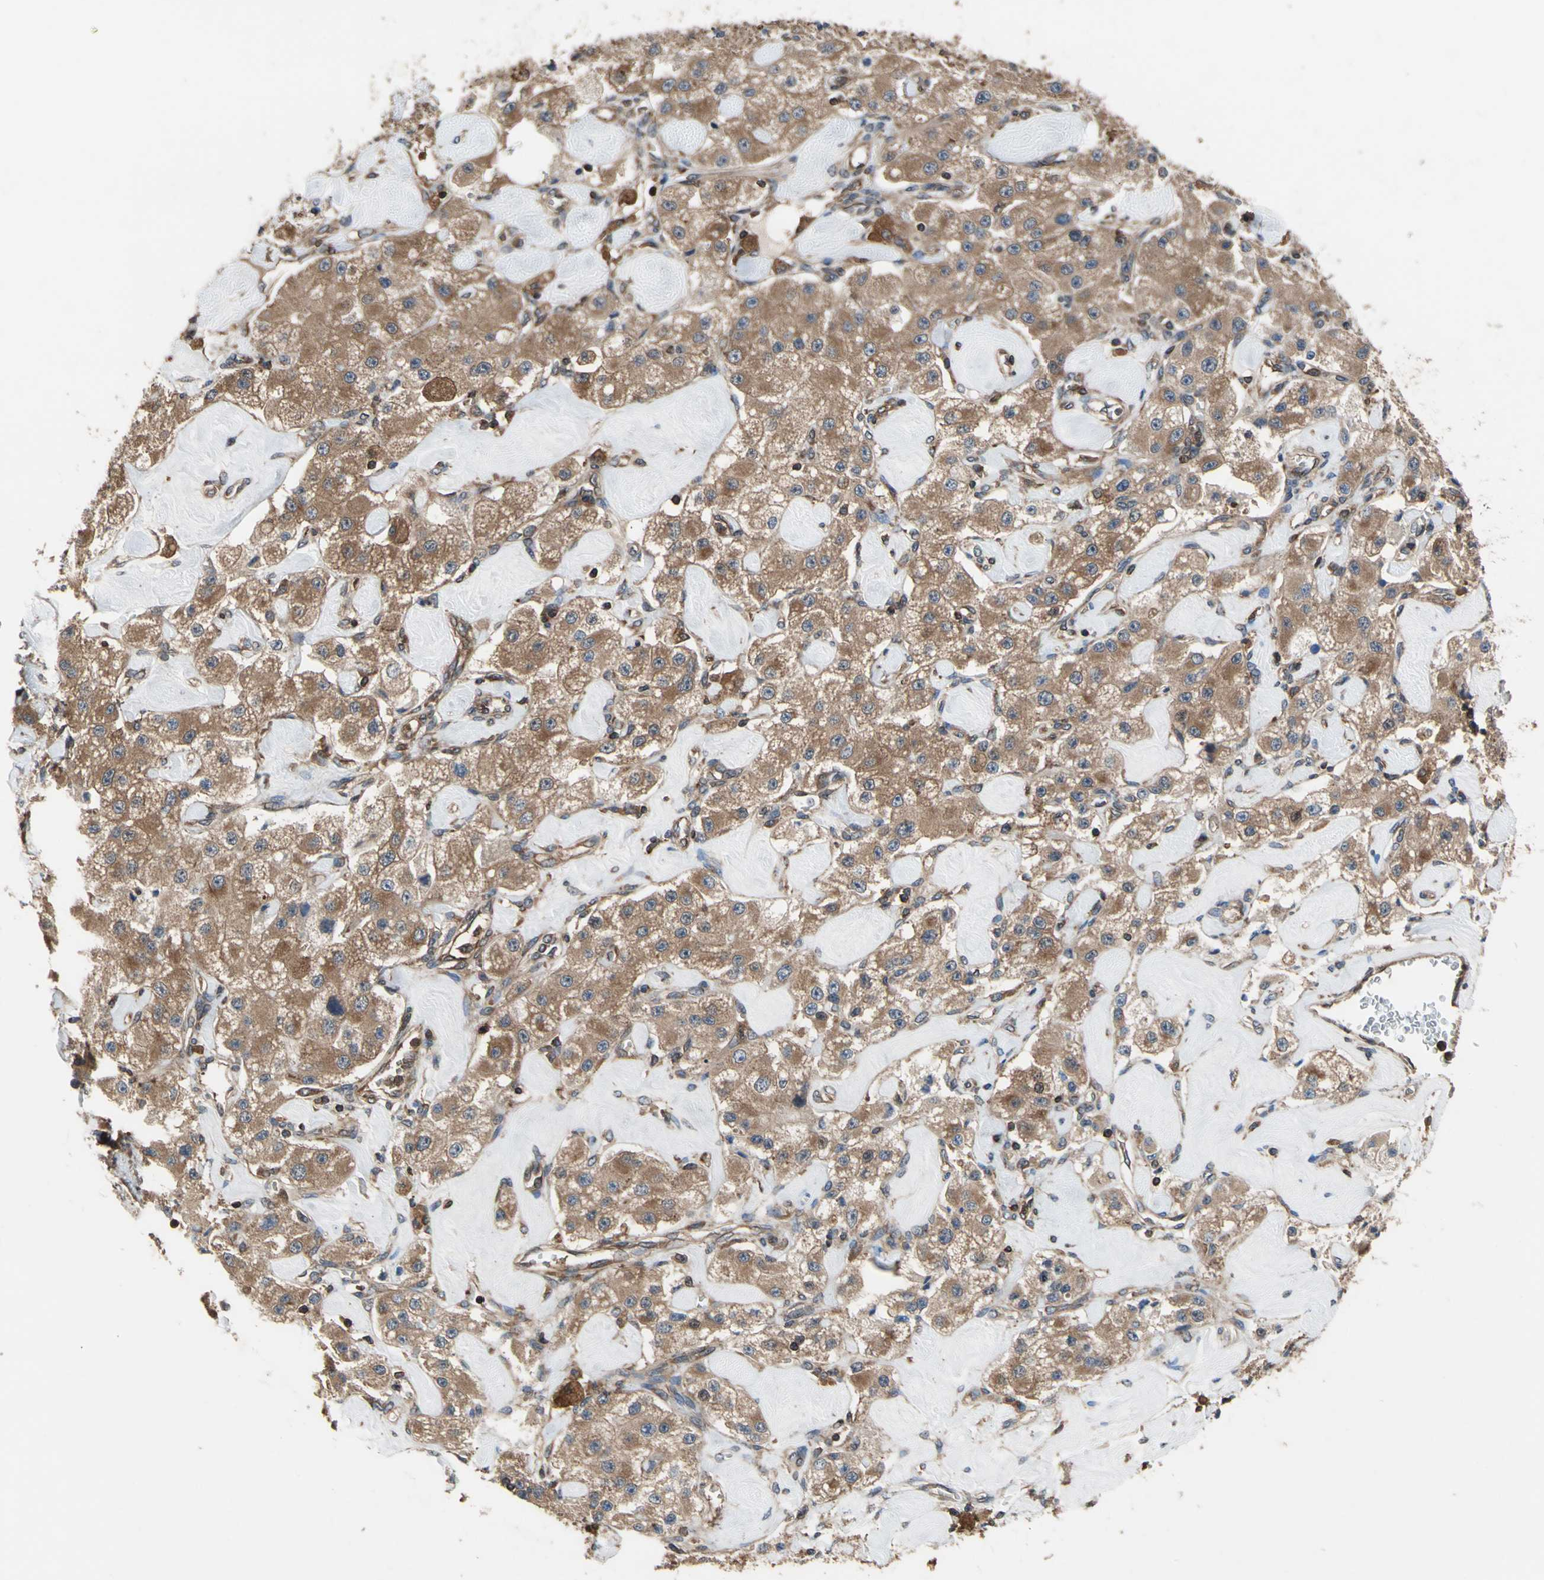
{"staining": {"intensity": "moderate", "quantity": ">75%", "location": "cytoplasmic/membranous"}, "tissue": "carcinoid", "cell_type": "Tumor cells", "image_type": "cancer", "snomed": [{"axis": "morphology", "description": "Carcinoid, malignant, NOS"}, {"axis": "topography", "description": "Pancreas"}], "caption": "This image shows IHC staining of carcinoid, with medium moderate cytoplasmic/membranous expression in approximately >75% of tumor cells.", "gene": "CAPN1", "patient": {"sex": "male", "age": 41}}